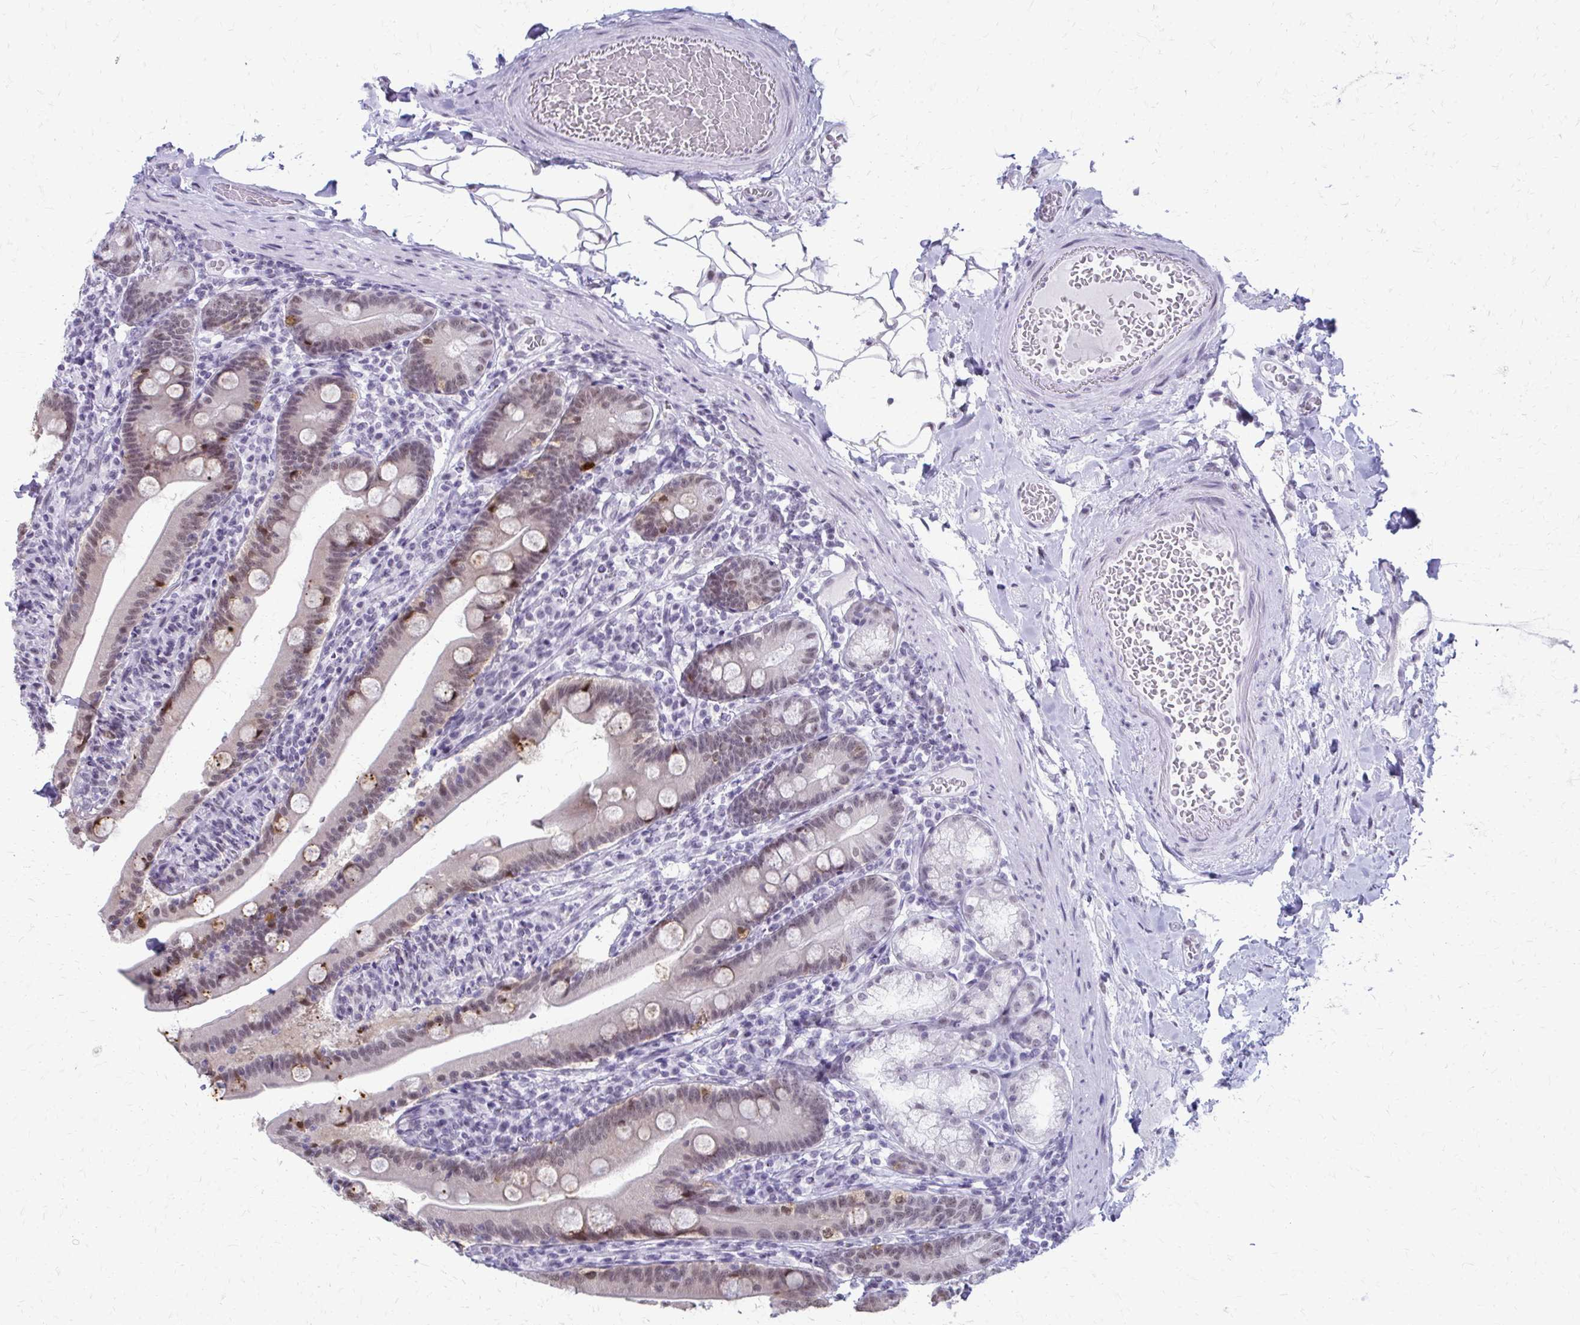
{"staining": {"intensity": "moderate", "quantity": "25%-75%", "location": "nuclear"}, "tissue": "duodenum", "cell_type": "Glandular cells", "image_type": "normal", "snomed": [{"axis": "morphology", "description": "Normal tissue, NOS"}, {"axis": "topography", "description": "Duodenum"}], "caption": "Moderate nuclear staining for a protein is appreciated in about 25%-75% of glandular cells of normal duodenum using immunohistochemistry (IHC).", "gene": "SS18", "patient": {"sex": "female", "age": 67}}